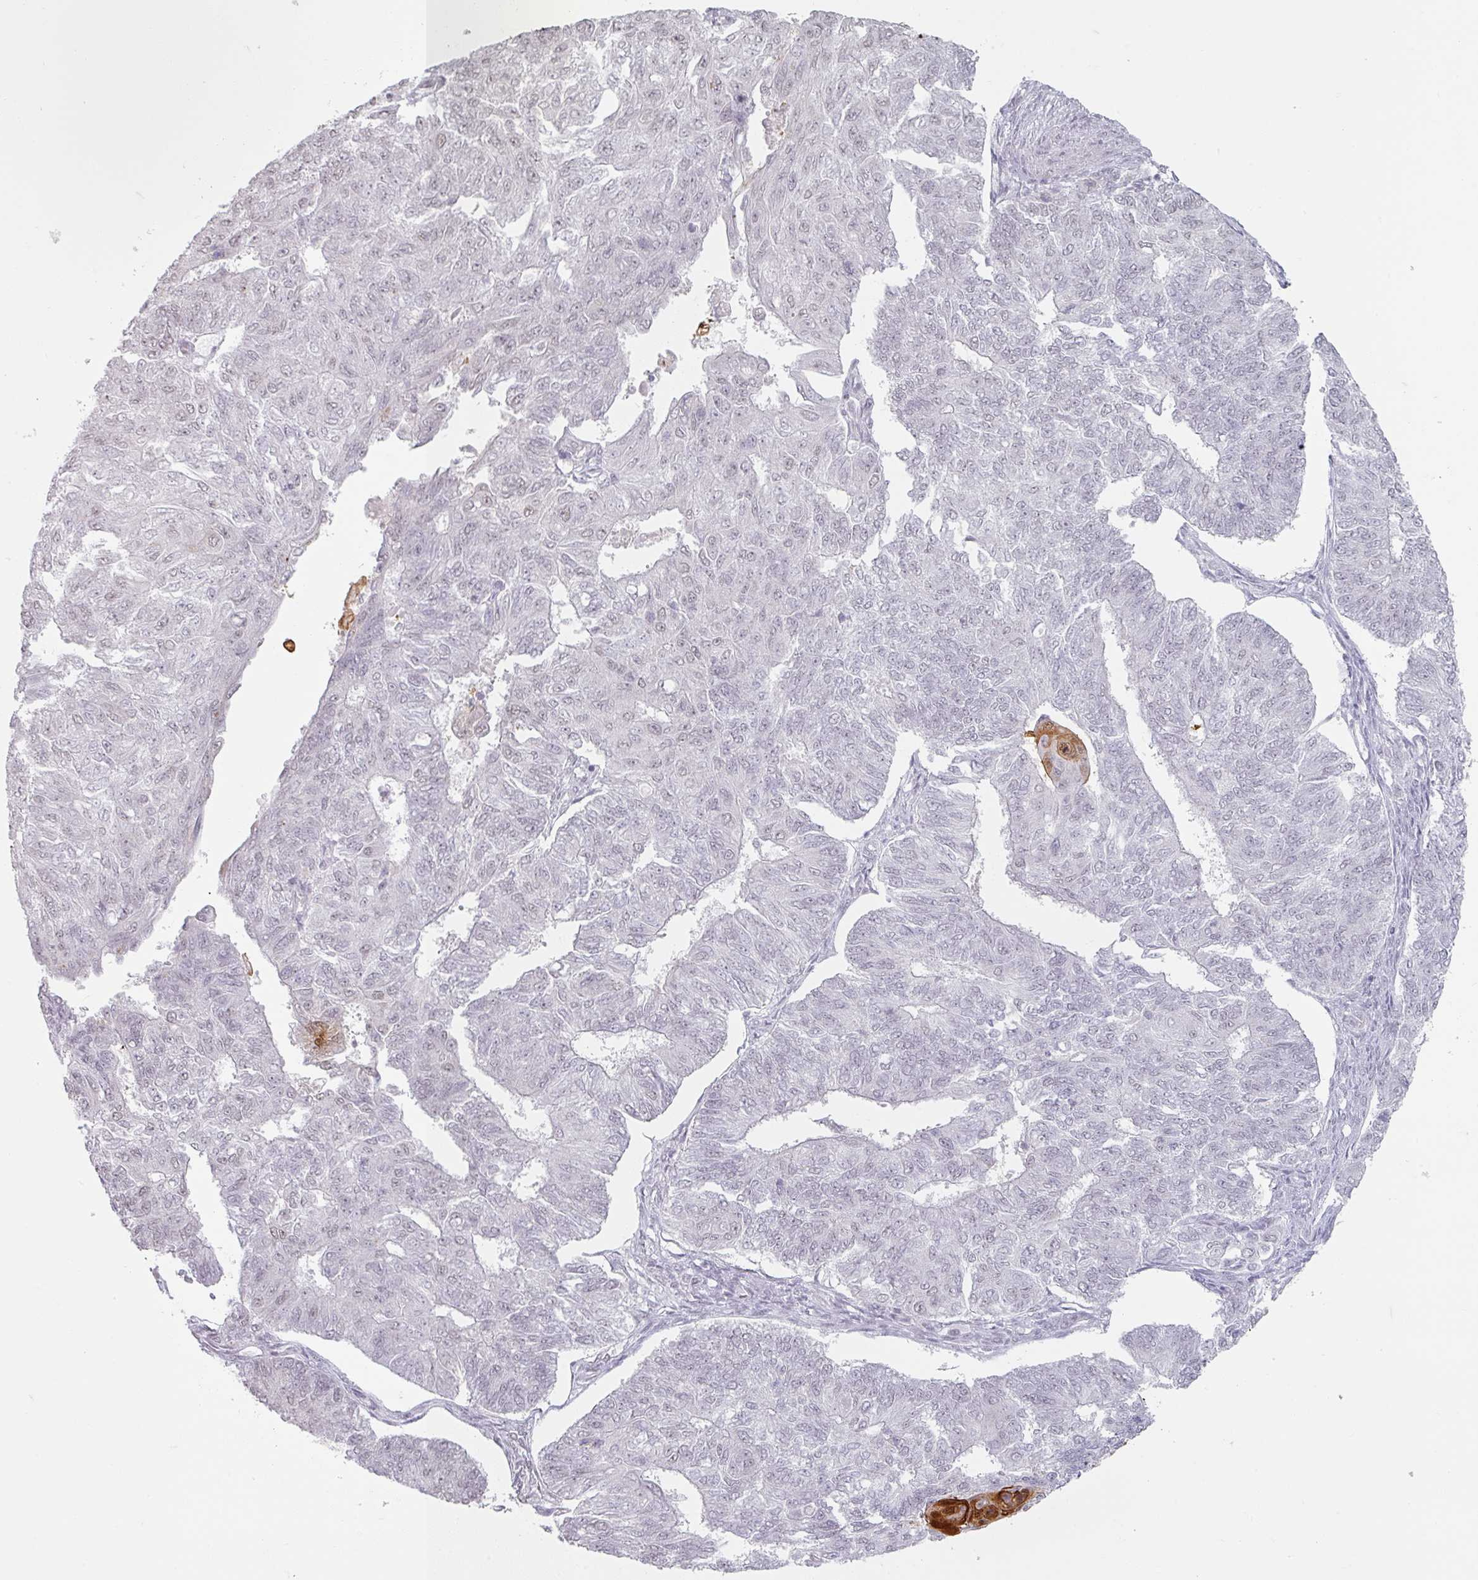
{"staining": {"intensity": "strong", "quantity": "<25%", "location": "cytoplasmic/membranous,nuclear"}, "tissue": "endometrial cancer", "cell_type": "Tumor cells", "image_type": "cancer", "snomed": [{"axis": "morphology", "description": "Adenocarcinoma, NOS"}, {"axis": "topography", "description": "Endometrium"}], "caption": "Immunohistochemistry (IHC) (DAB (3,3'-diaminobenzidine)) staining of endometrial adenocarcinoma reveals strong cytoplasmic/membranous and nuclear protein staining in about <25% of tumor cells. The staining was performed using DAB to visualize the protein expression in brown, while the nuclei were stained in blue with hematoxylin (Magnification: 20x).", "gene": "SPRR1A", "patient": {"sex": "female", "age": 32}}